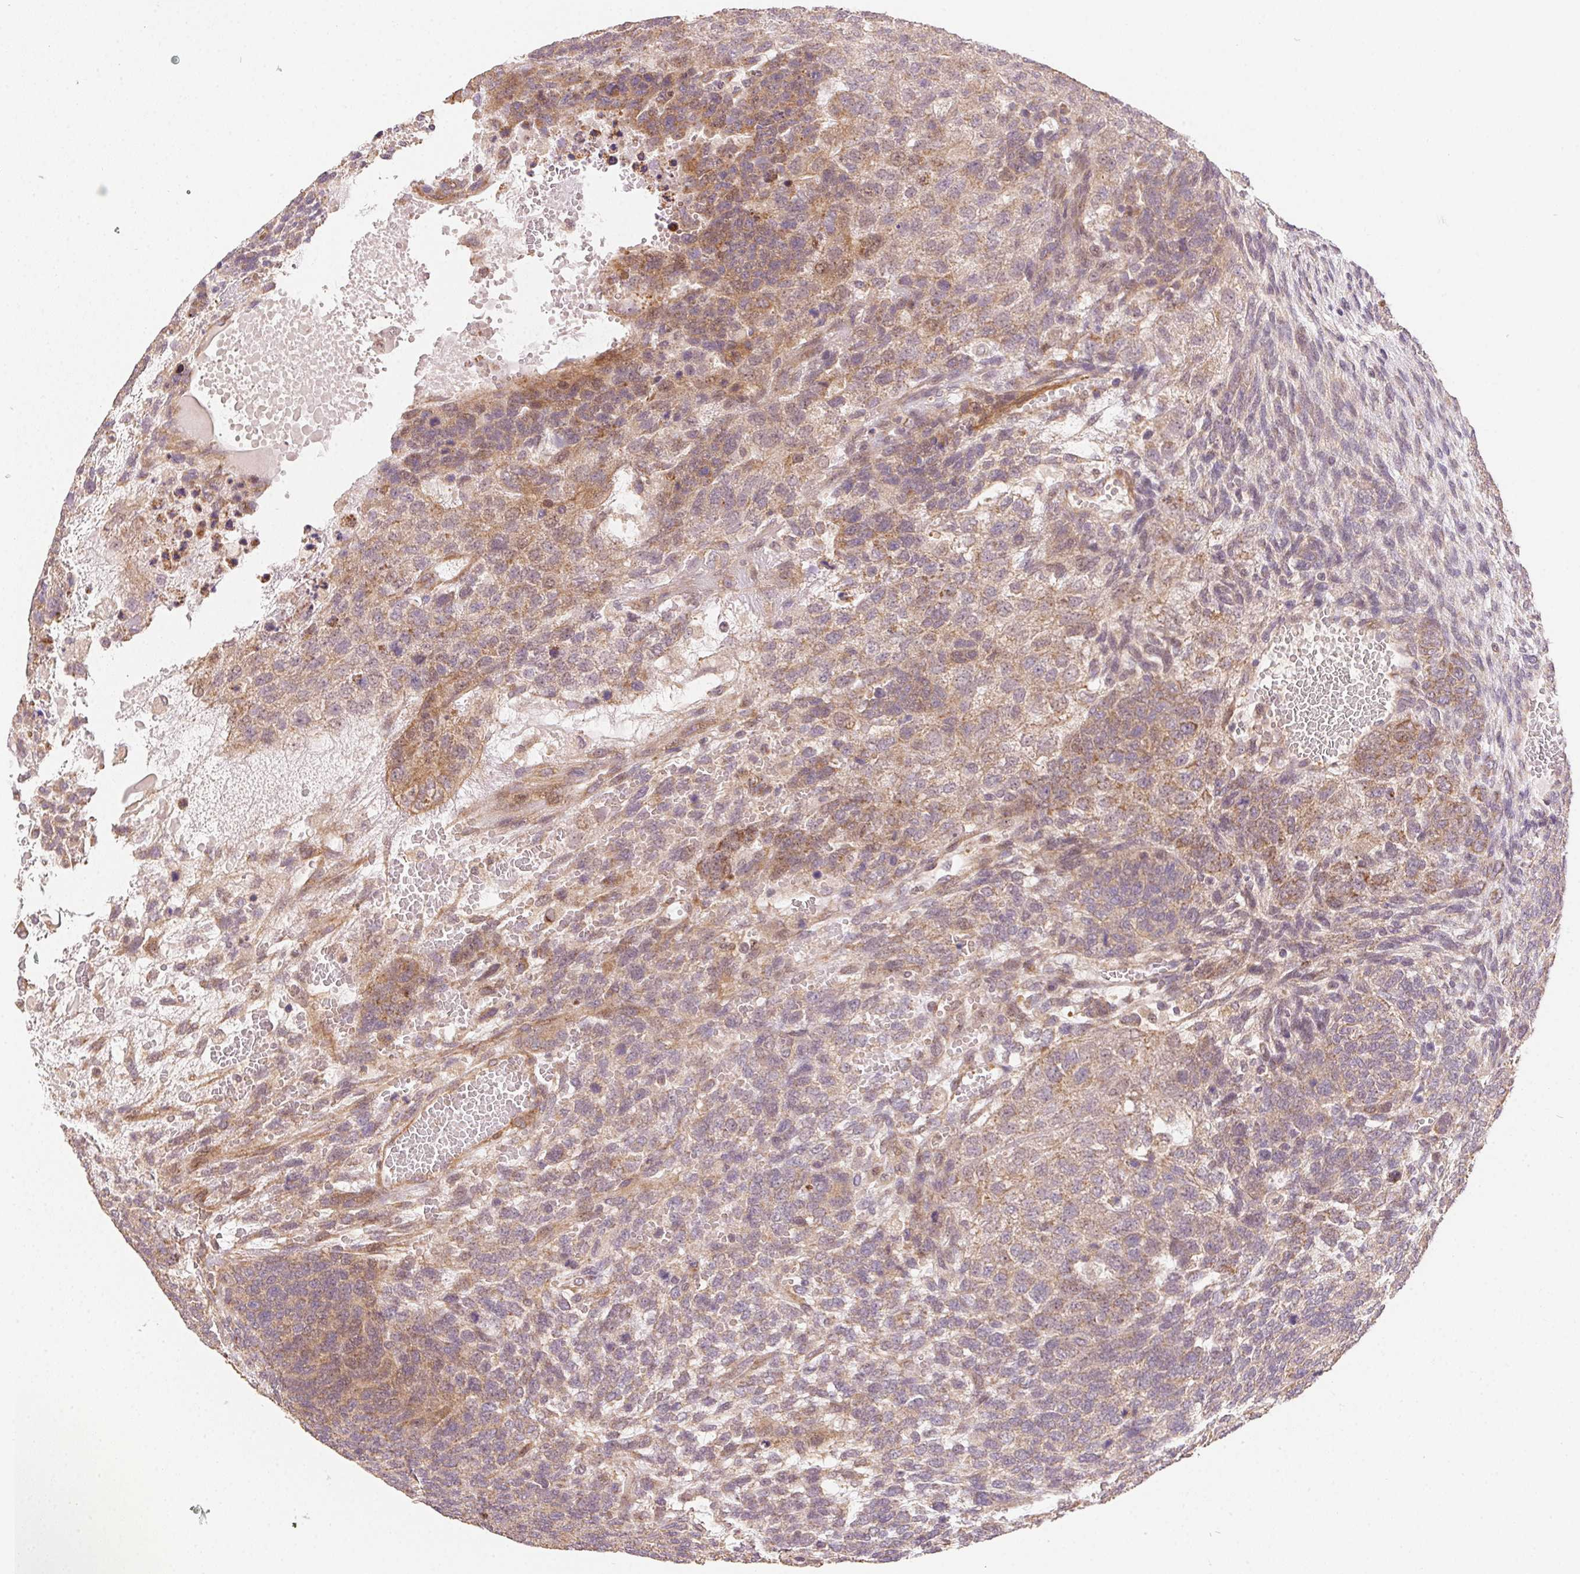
{"staining": {"intensity": "weak", "quantity": "25%-75%", "location": "cytoplasmic/membranous"}, "tissue": "testis cancer", "cell_type": "Tumor cells", "image_type": "cancer", "snomed": [{"axis": "morphology", "description": "Normal tissue, NOS"}, {"axis": "morphology", "description": "Carcinoma, Embryonal, NOS"}, {"axis": "topography", "description": "Testis"}, {"axis": "topography", "description": "Epididymis"}], "caption": "Protein staining by immunohistochemistry displays weak cytoplasmic/membranous positivity in about 25%-75% of tumor cells in embryonal carcinoma (testis).", "gene": "REV3L", "patient": {"sex": "male", "age": 23}}